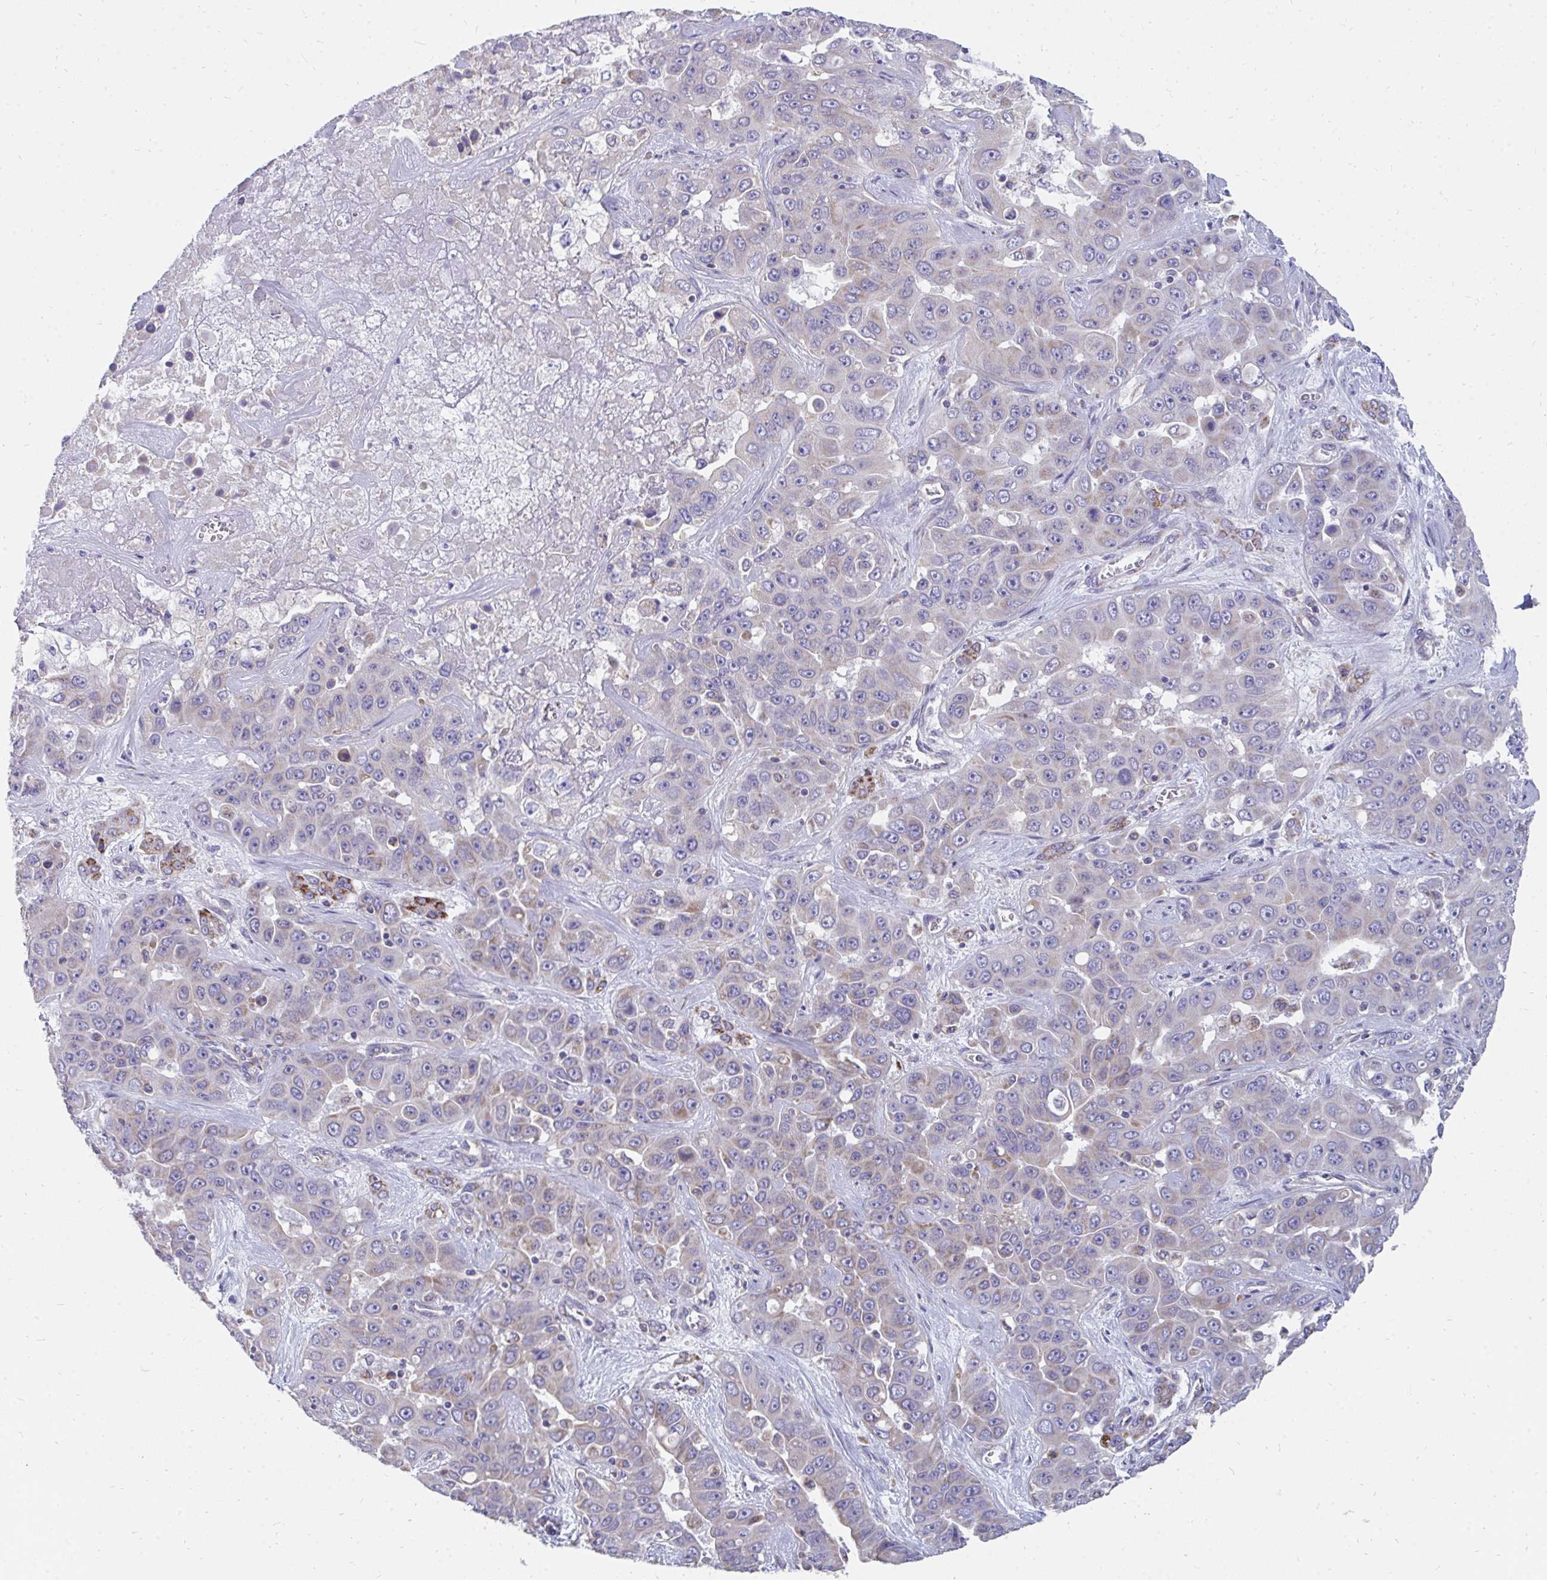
{"staining": {"intensity": "weak", "quantity": "<25%", "location": "cytoplasmic/membranous"}, "tissue": "liver cancer", "cell_type": "Tumor cells", "image_type": "cancer", "snomed": [{"axis": "morphology", "description": "Cholangiocarcinoma"}, {"axis": "topography", "description": "Liver"}], "caption": "Immunohistochemical staining of liver cholangiocarcinoma displays no significant staining in tumor cells.", "gene": "PC", "patient": {"sex": "female", "age": 52}}